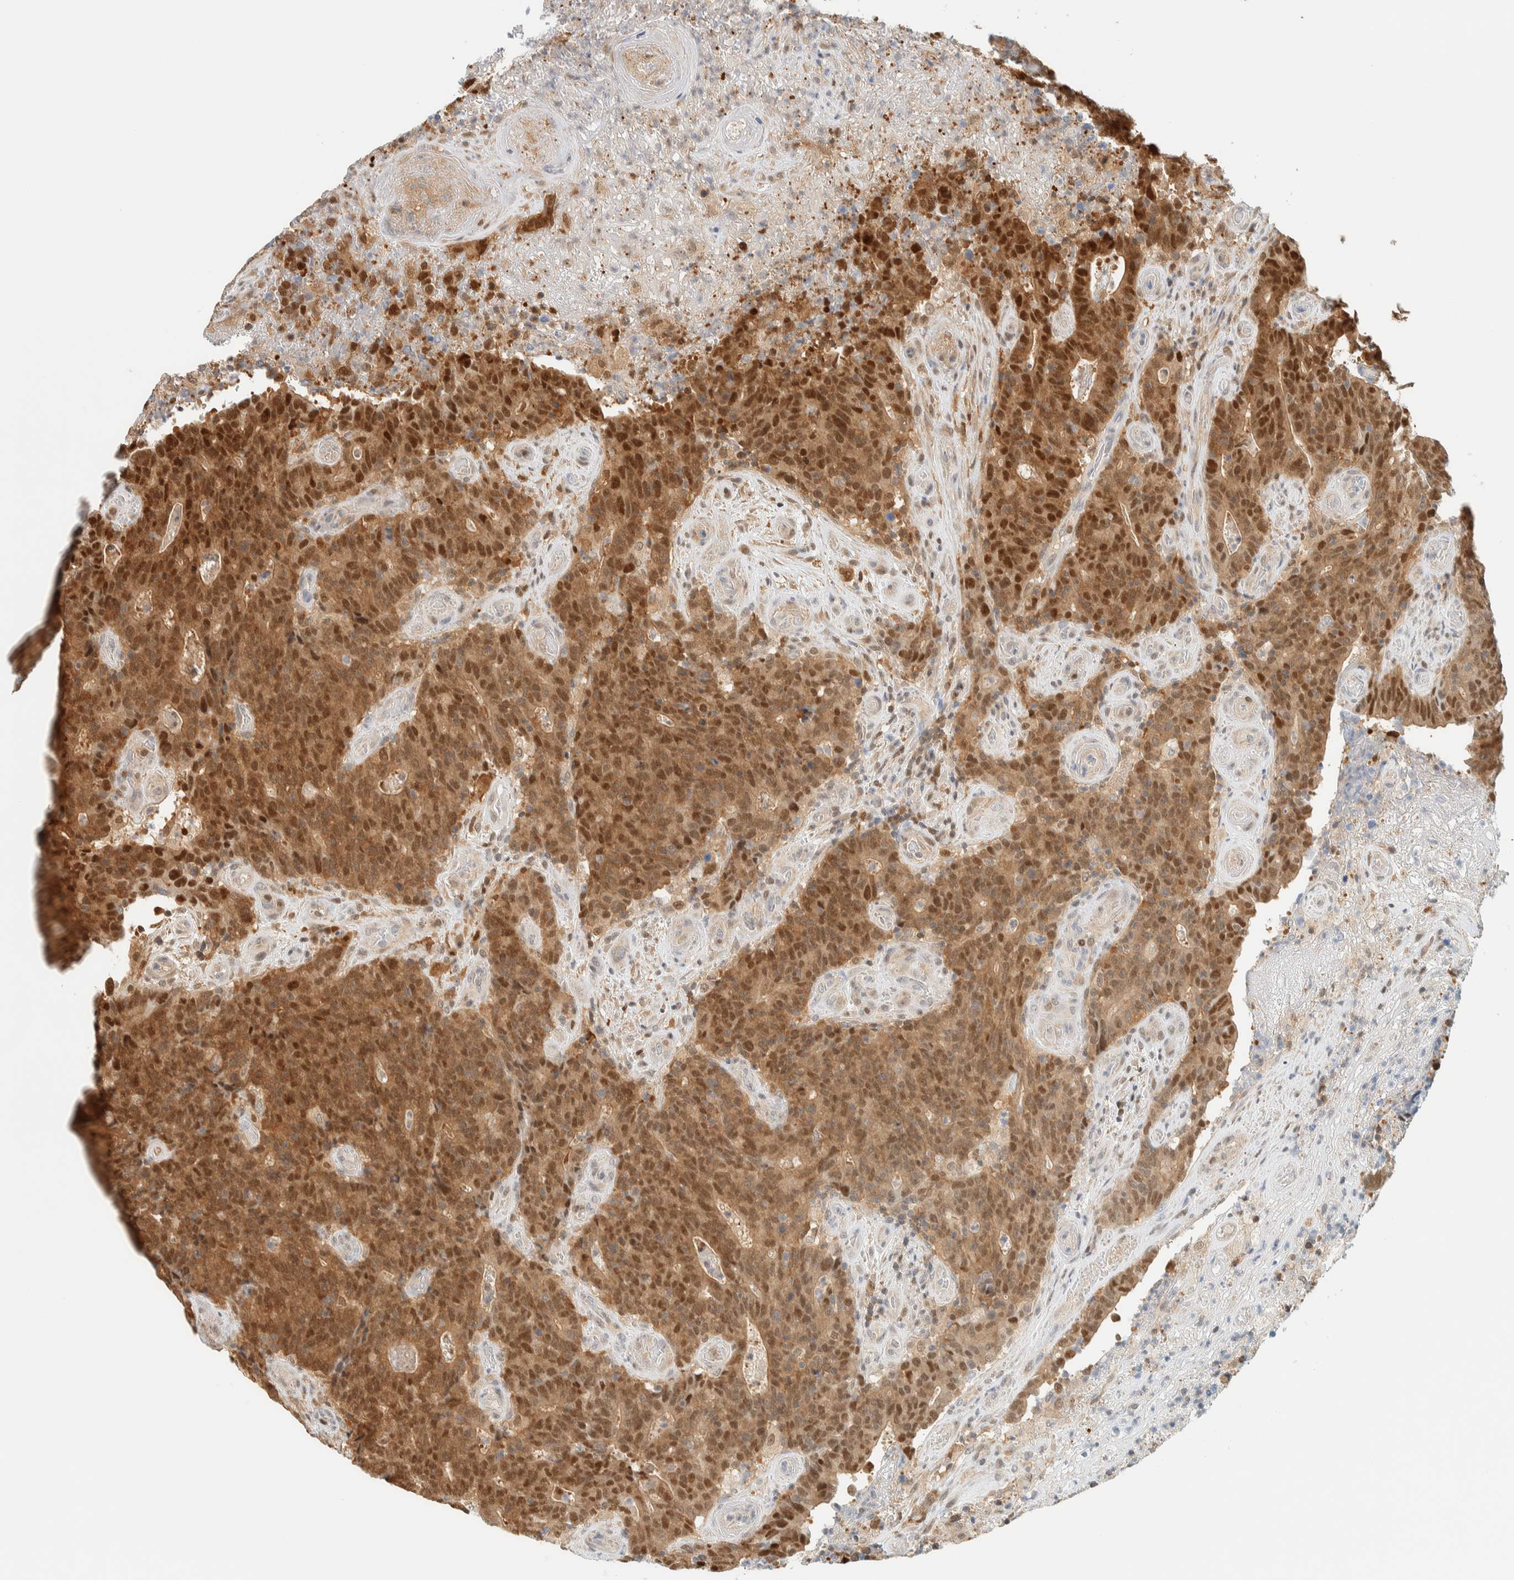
{"staining": {"intensity": "strong", "quantity": ">75%", "location": "cytoplasmic/membranous,nuclear"}, "tissue": "colorectal cancer", "cell_type": "Tumor cells", "image_type": "cancer", "snomed": [{"axis": "morphology", "description": "Normal tissue, NOS"}, {"axis": "morphology", "description": "Adenocarcinoma, NOS"}, {"axis": "topography", "description": "Colon"}], "caption": "This is an image of immunohistochemistry (IHC) staining of colorectal adenocarcinoma, which shows strong staining in the cytoplasmic/membranous and nuclear of tumor cells.", "gene": "ZBTB37", "patient": {"sex": "female", "age": 75}}